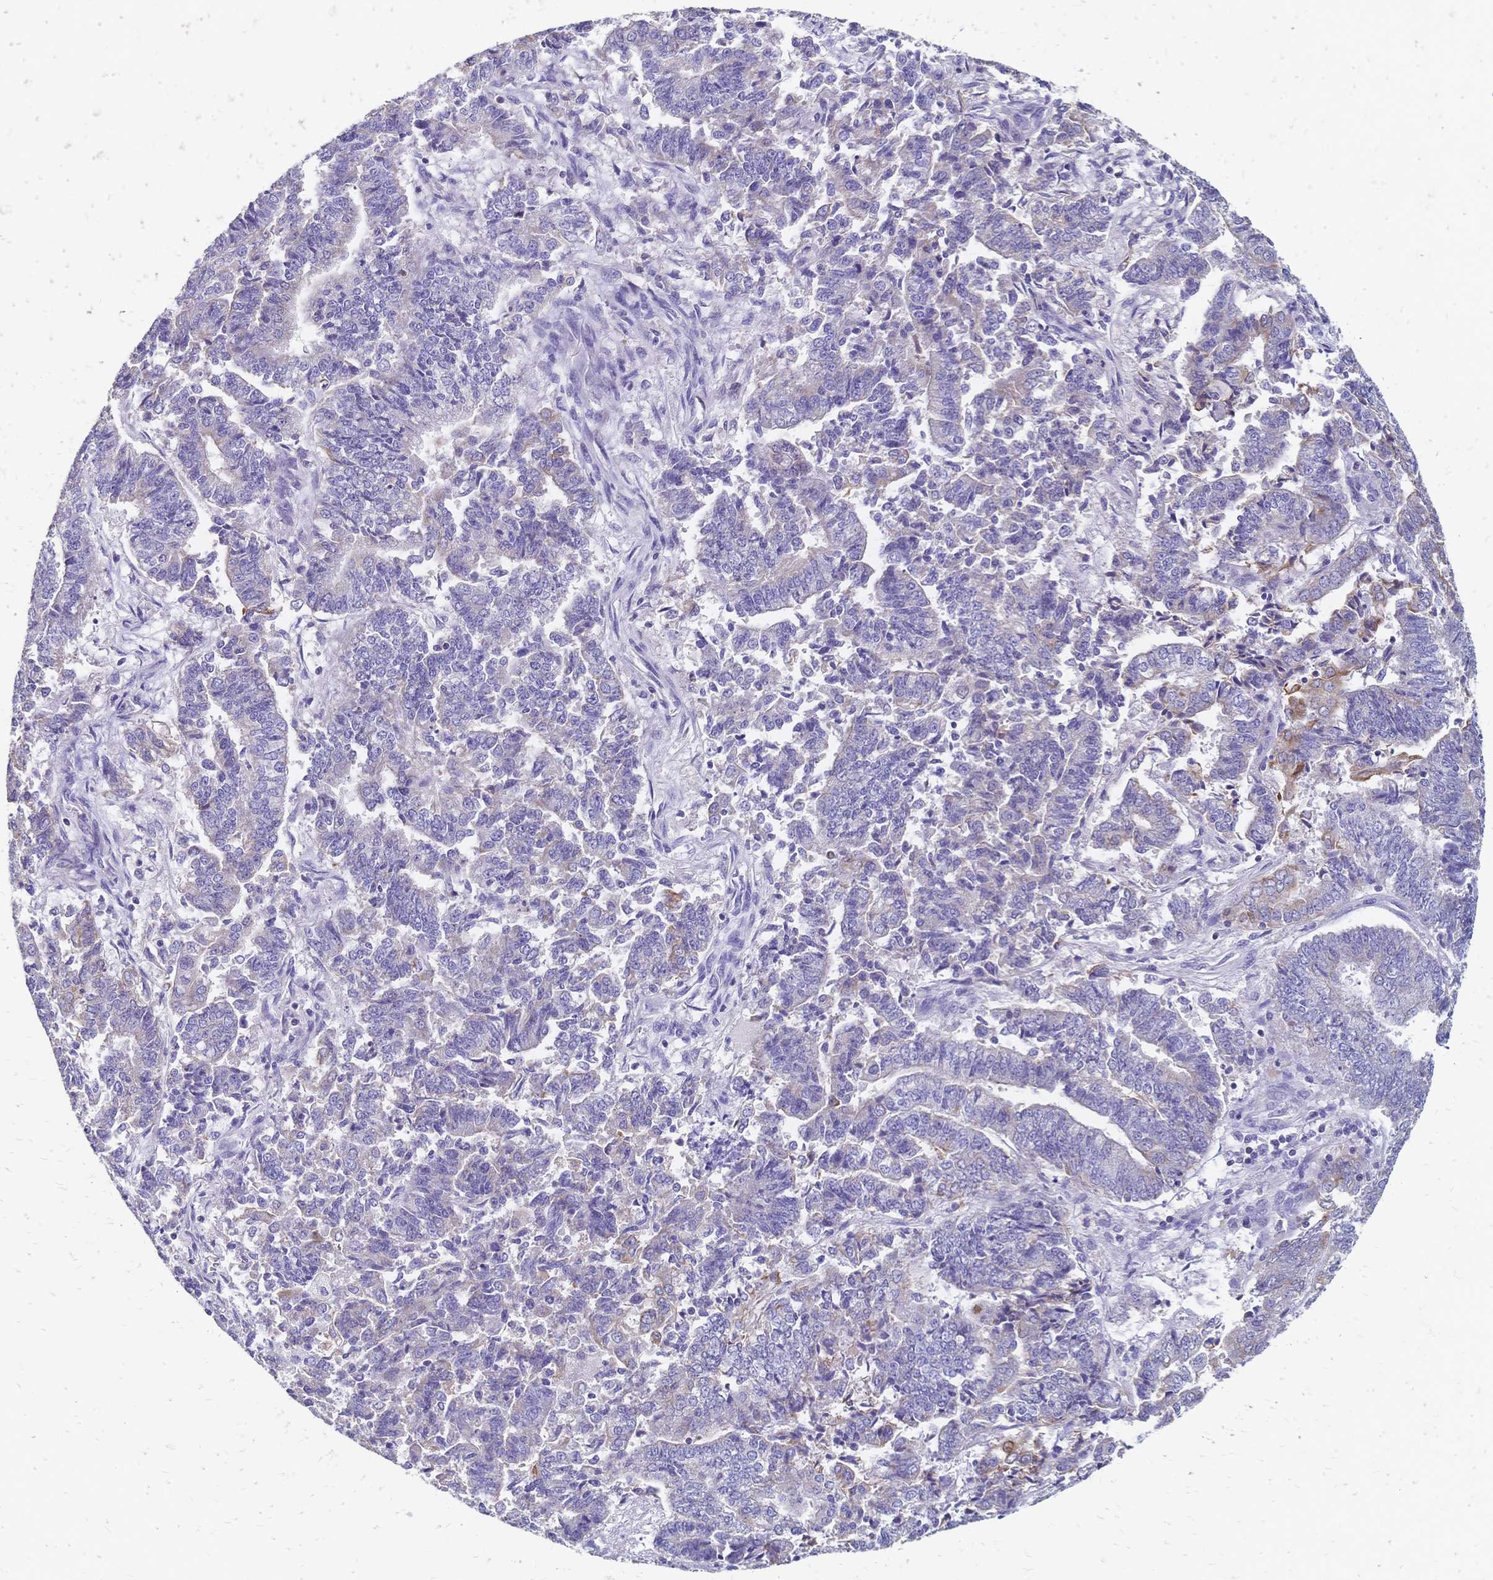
{"staining": {"intensity": "moderate", "quantity": "<25%", "location": "cytoplasmic/membranous"}, "tissue": "endometrial cancer", "cell_type": "Tumor cells", "image_type": "cancer", "snomed": [{"axis": "morphology", "description": "Adenocarcinoma, NOS"}, {"axis": "topography", "description": "Endometrium"}], "caption": "Protein analysis of adenocarcinoma (endometrial) tissue exhibits moderate cytoplasmic/membranous expression in about <25% of tumor cells.", "gene": "DTNB", "patient": {"sex": "female", "age": 72}}